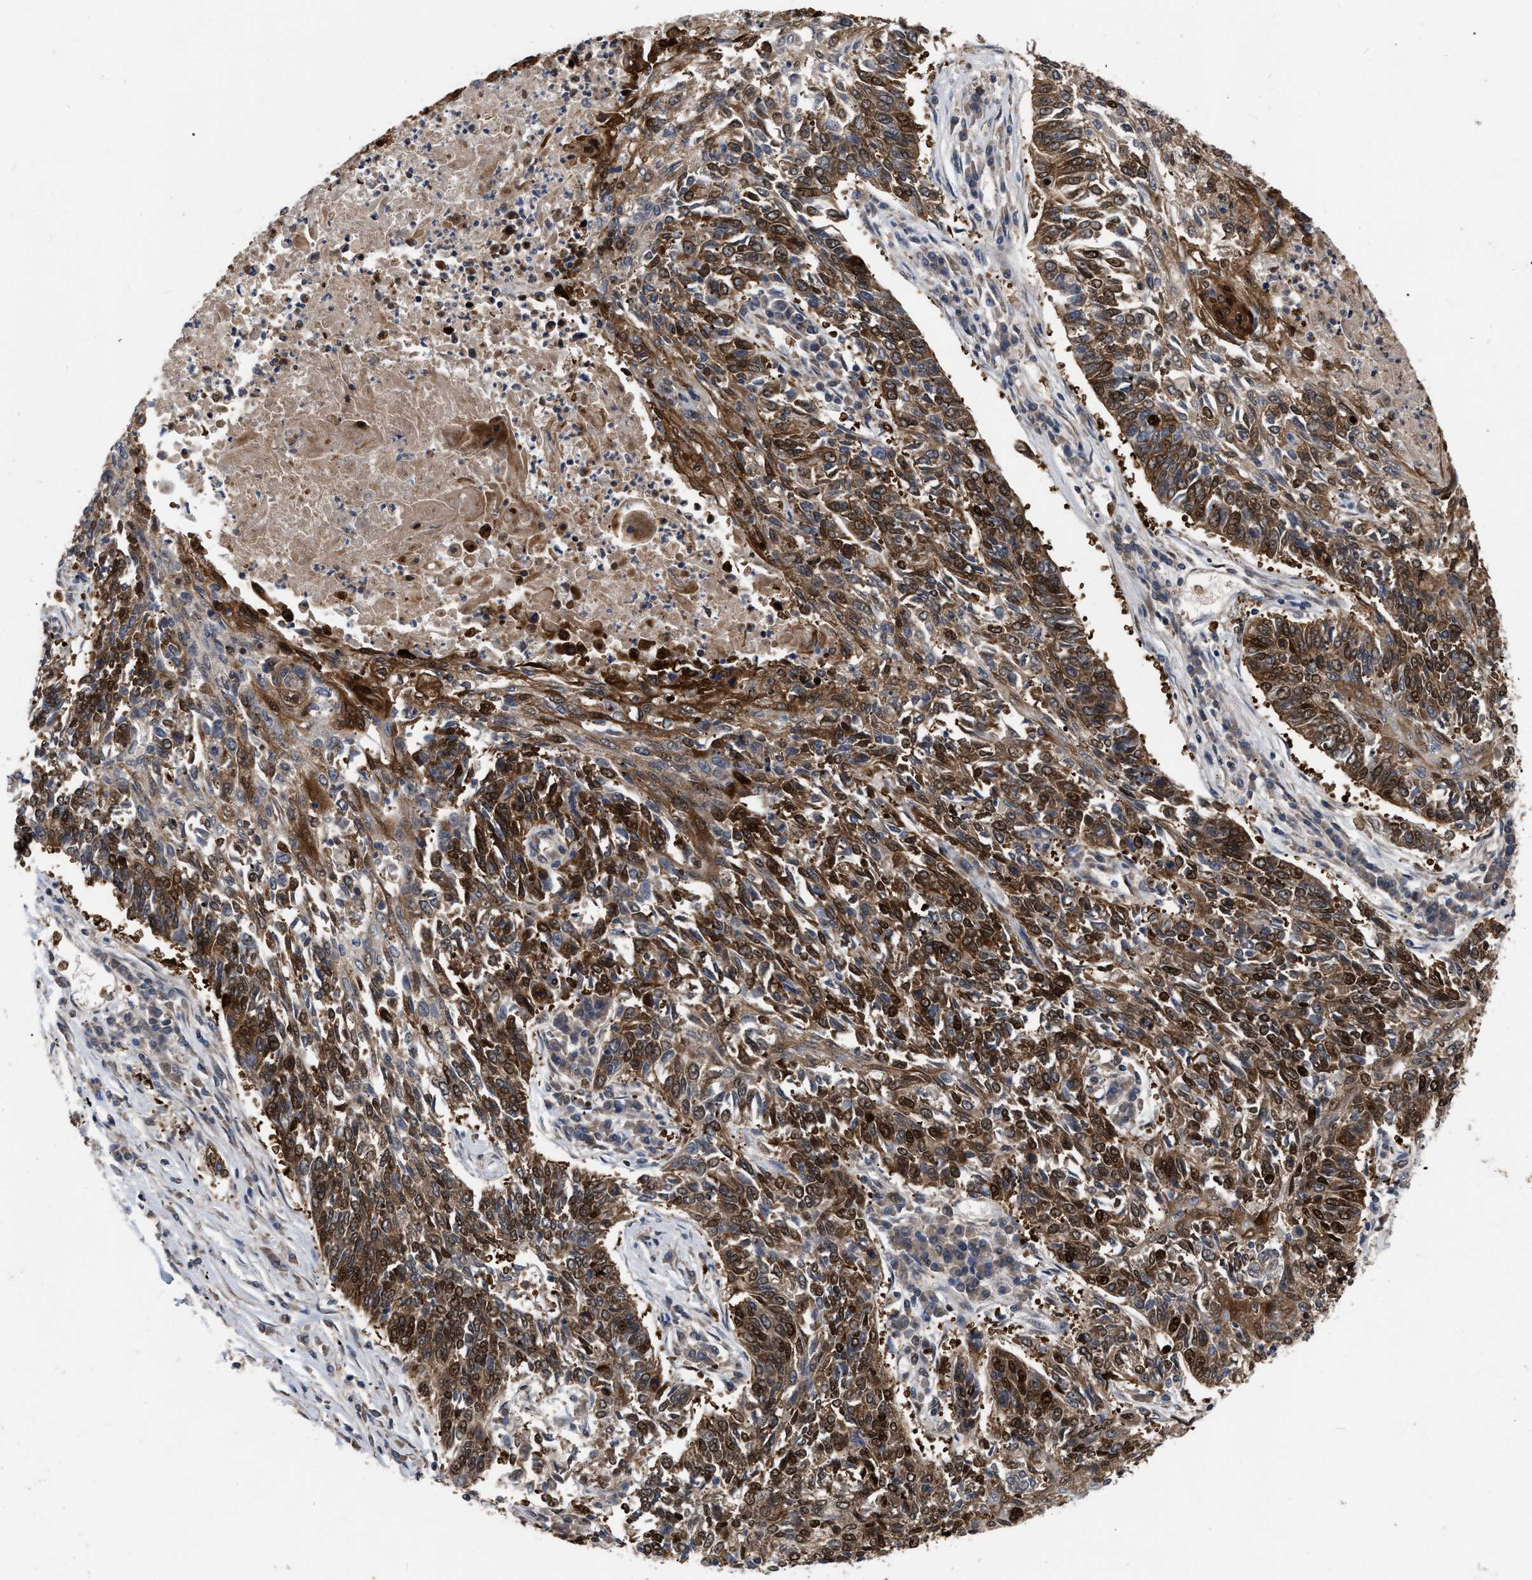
{"staining": {"intensity": "strong", "quantity": ">75%", "location": "cytoplasmic/membranous,nuclear"}, "tissue": "lung cancer", "cell_type": "Tumor cells", "image_type": "cancer", "snomed": [{"axis": "morphology", "description": "Normal tissue, NOS"}, {"axis": "morphology", "description": "Squamous cell carcinoma, NOS"}, {"axis": "topography", "description": "Cartilage tissue"}, {"axis": "topography", "description": "Bronchus"}, {"axis": "topography", "description": "Lung"}], "caption": "Immunohistochemistry (IHC) image of human squamous cell carcinoma (lung) stained for a protein (brown), which exhibits high levels of strong cytoplasmic/membranous and nuclear expression in about >75% of tumor cells.", "gene": "MDM4", "patient": {"sex": "female", "age": 49}}